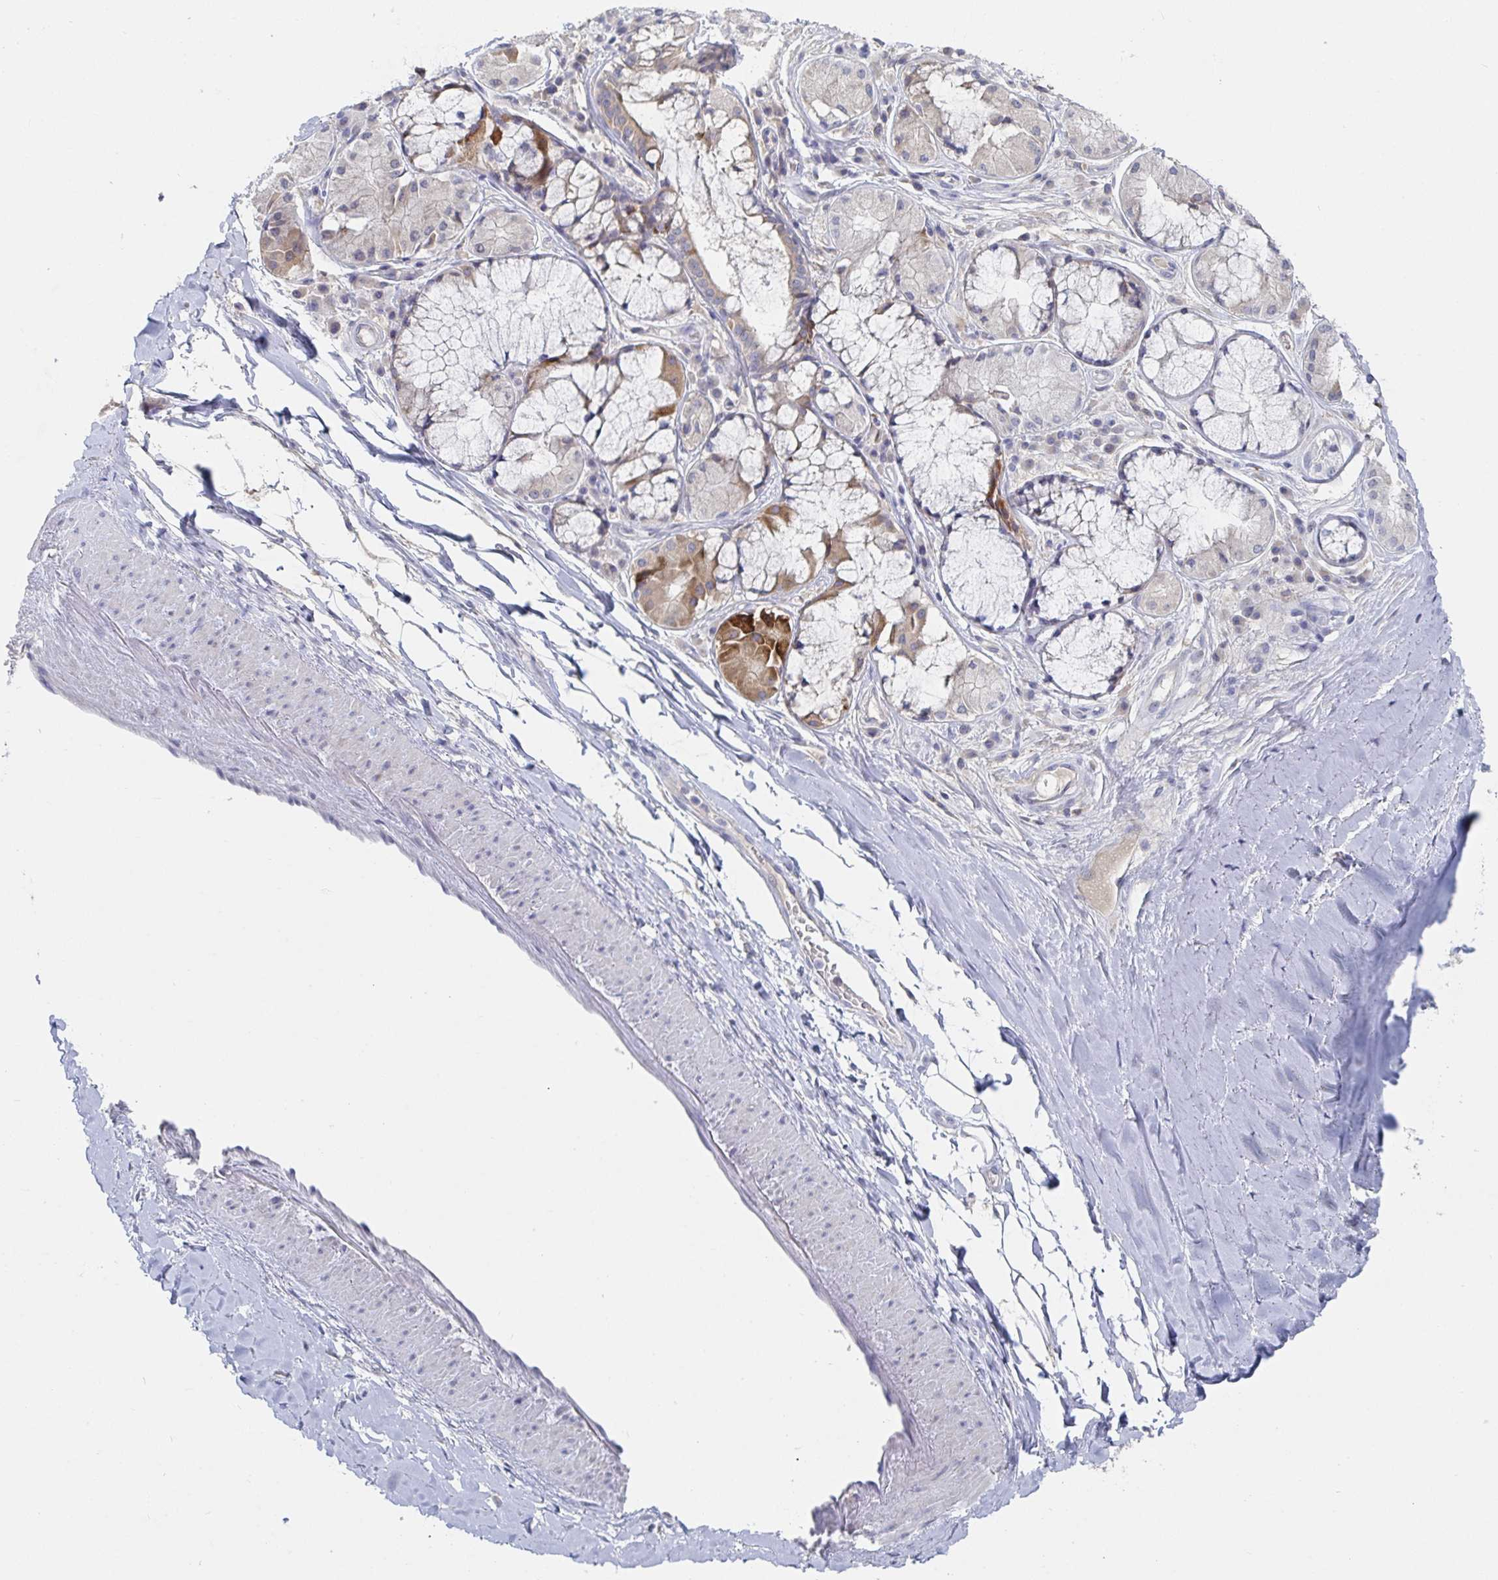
{"staining": {"intensity": "negative", "quantity": "none", "location": "none"}, "tissue": "adipose tissue", "cell_type": "Adipocytes", "image_type": "normal", "snomed": [{"axis": "morphology", "description": "Normal tissue, NOS"}, {"axis": "topography", "description": "Cartilage tissue"}, {"axis": "topography", "description": "Bronchus"}], "caption": "Photomicrograph shows no protein expression in adipocytes of normal adipose tissue.", "gene": "ZNF100", "patient": {"sex": "male", "age": 64}}